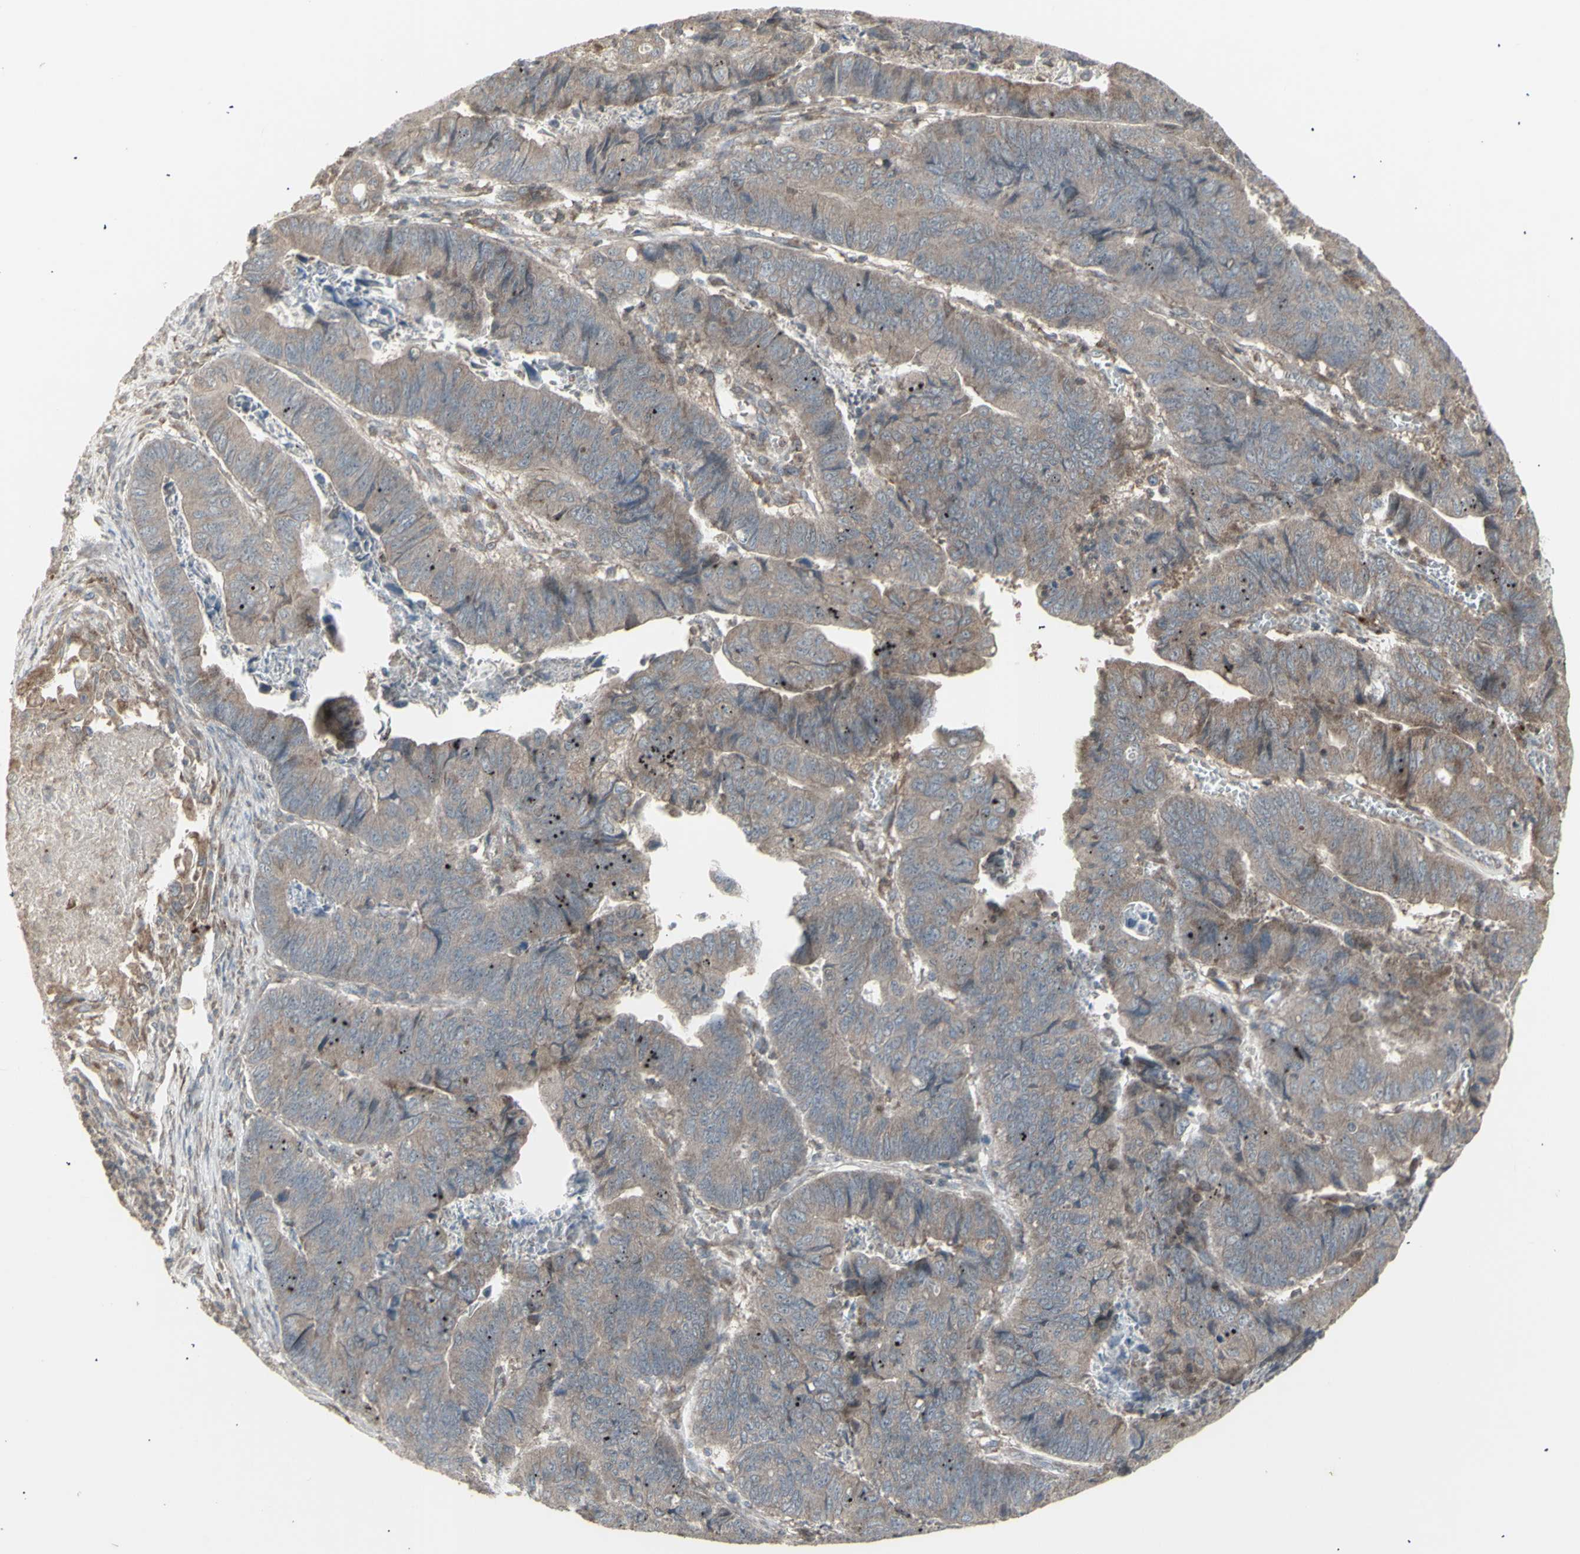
{"staining": {"intensity": "moderate", "quantity": ">75%", "location": "cytoplasmic/membranous"}, "tissue": "stomach cancer", "cell_type": "Tumor cells", "image_type": "cancer", "snomed": [{"axis": "morphology", "description": "Adenocarcinoma, NOS"}, {"axis": "topography", "description": "Stomach, lower"}], "caption": "The micrograph demonstrates a brown stain indicating the presence of a protein in the cytoplasmic/membranous of tumor cells in adenocarcinoma (stomach). The protein of interest is stained brown, and the nuclei are stained in blue (DAB IHC with brightfield microscopy, high magnification).", "gene": "RNASEL", "patient": {"sex": "male", "age": 77}}